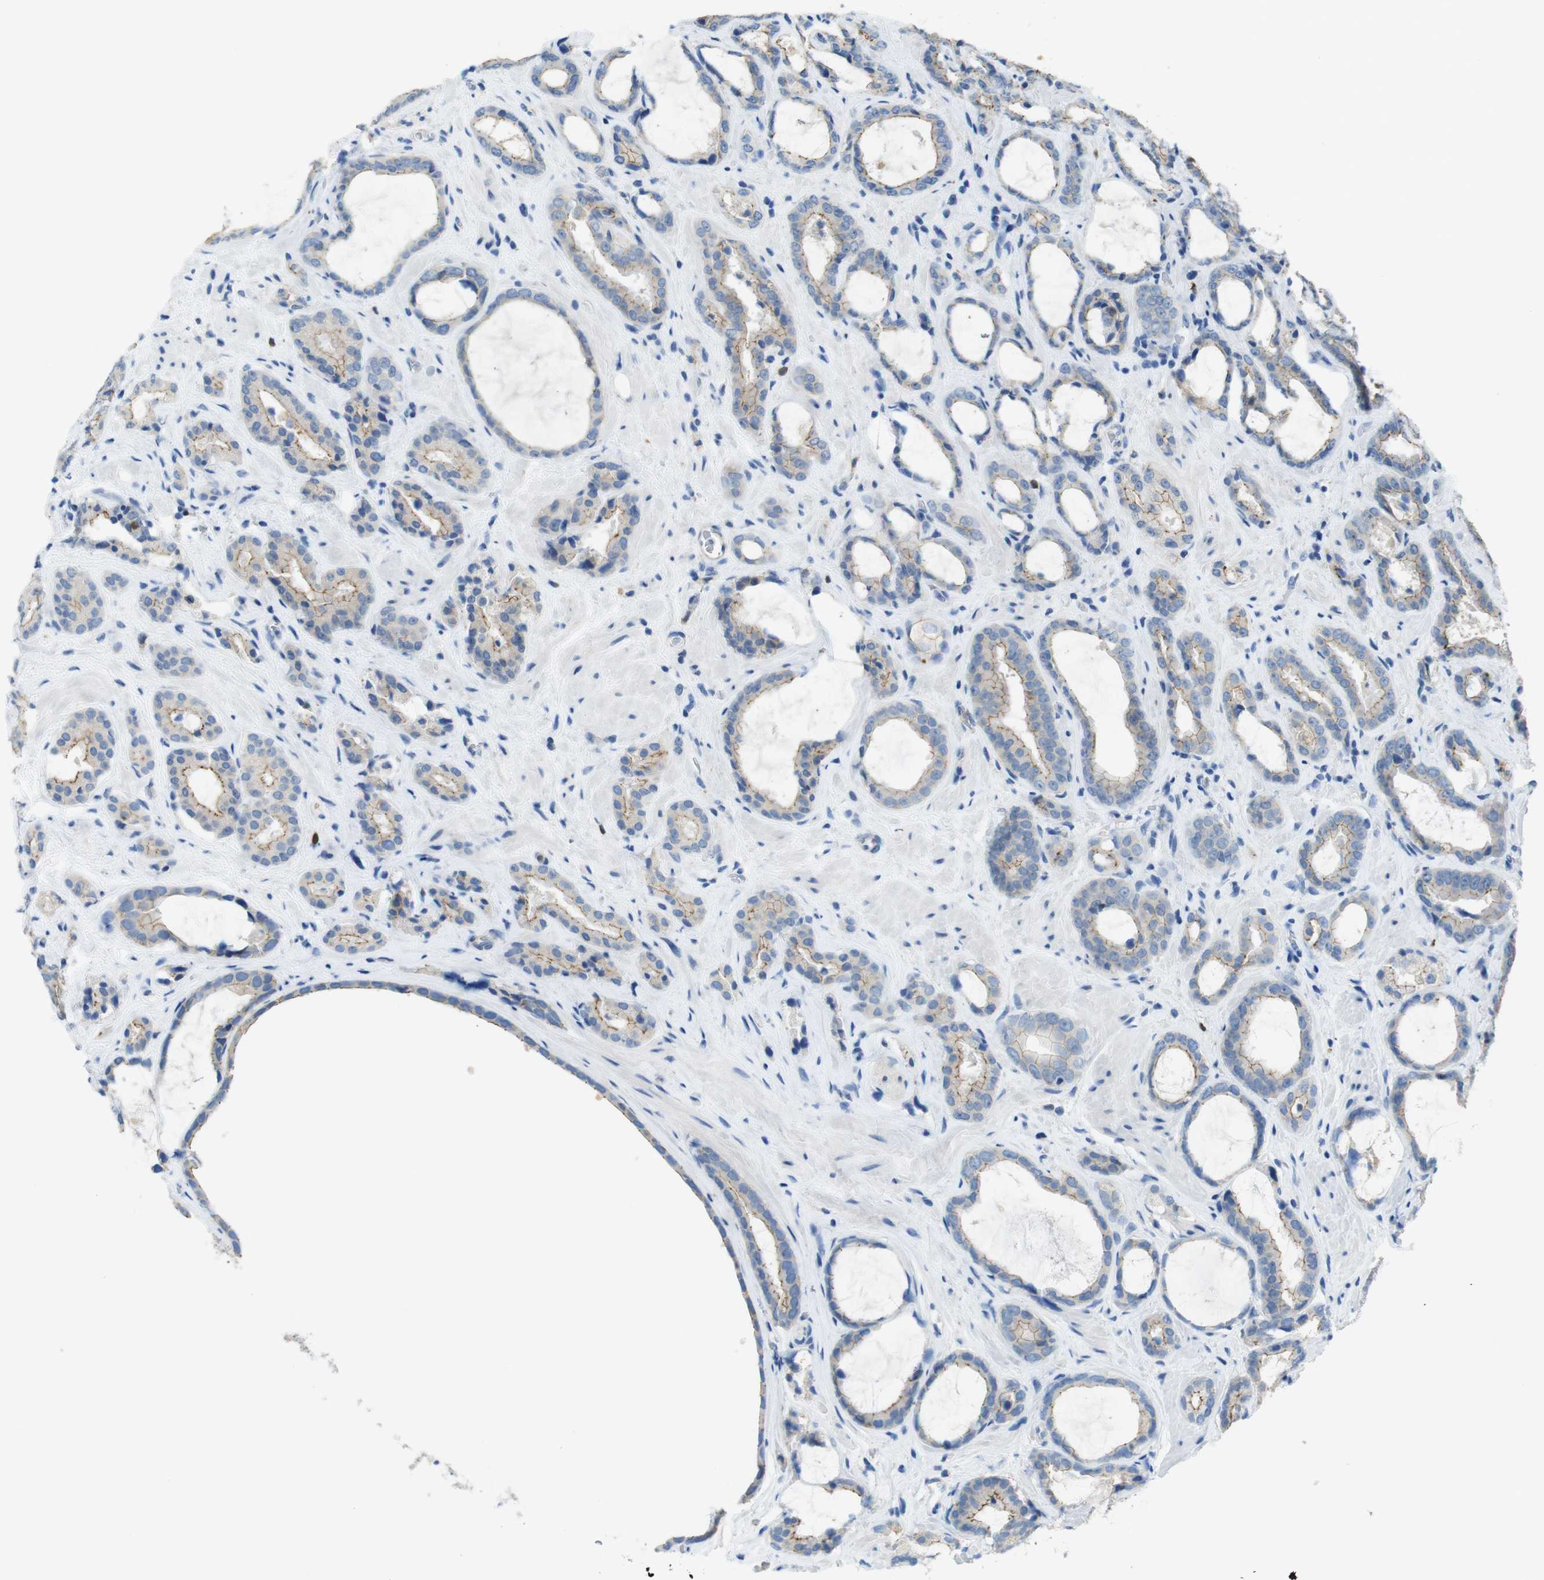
{"staining": {"intensity": "weak", "quantity": "25%-75%", "location": "cytoplasmic/membranous"}, "tissue": "prostate cancer", "cell_type": "Tumor cells", "image_type": "cancer", "snomed": [{"axis": "morphology", "description": "Adenocarcinoma, Low grade"}, {"axis": "topography", "description": "Prostate"}], "caption": "A photomicrograph of human prostate low-grade adenocarcinoma stained for a protein reveals weak cytoplasmic/membranous brown staining in tumor cells.", "gene": "TJP3", "patient": {"sex": "male", "age": 60}}